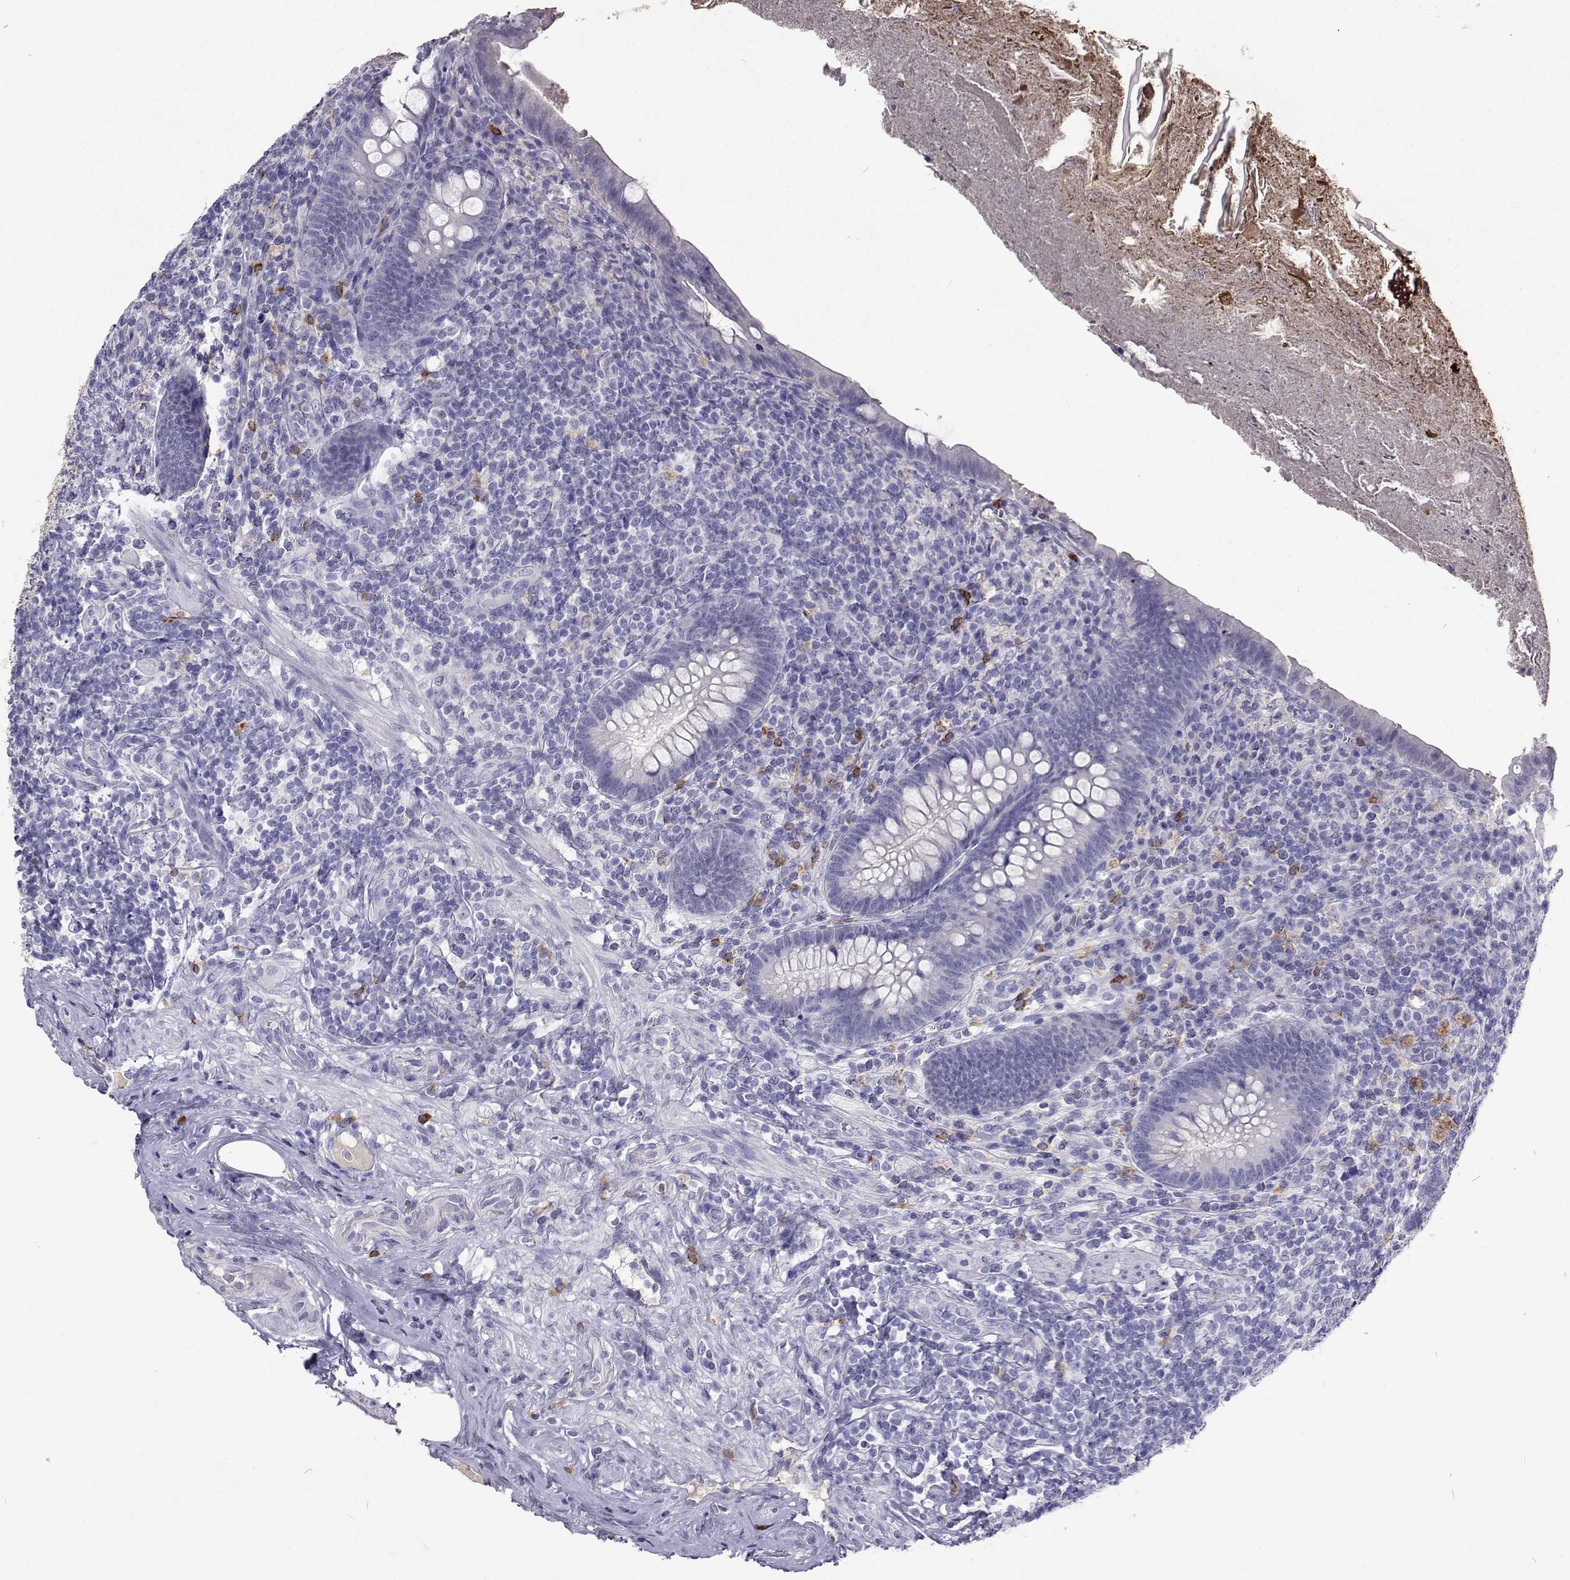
{"staining": {"intensity": "negative", "quantity": "none", "location": "none"}, "tissue": "appendix", "cell_type": "Glandular cells", "image_type": "normal", "snomed": [{"axis": "morphology", "description": "Normal tissue, NOS"}, {"axis": "topography", "description": "Appendix"}], "caption": "Normal appendix was stained to show a protein in brown. There is no significant staining in glandular cells.", "gene": "CFAP44", "patient": {"sex": "male", "age": 47}}